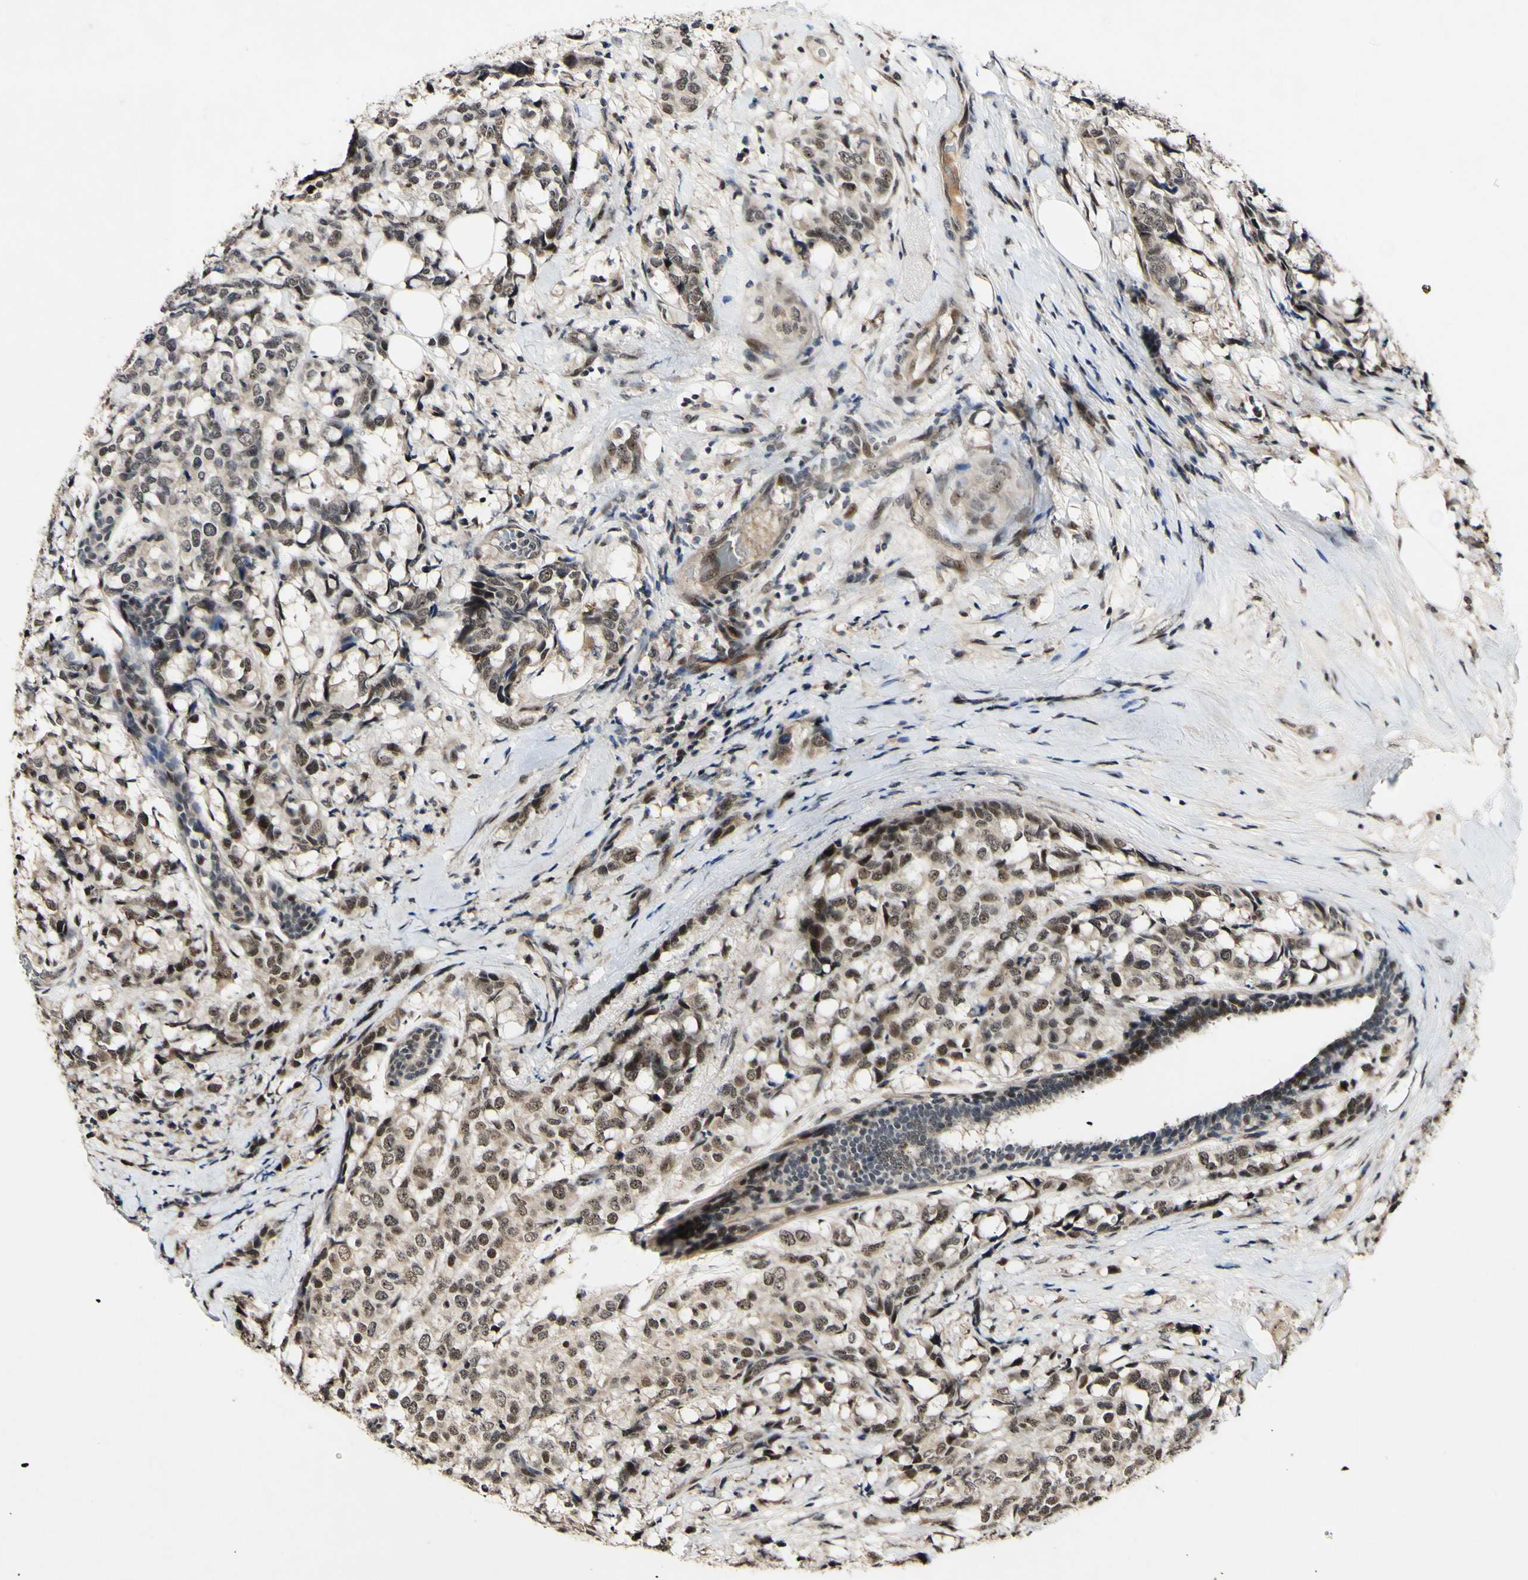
{"staining": {"intensity": "moderate", "quantity": ">75%", "location": "cytoplasmic/membranous,nuclear"}, "tissue": "breast cancer", "cell_type": "Tumor cells", "image_type": "cancer", "snomed": [{"axis": "morphology", "description": "Lobular carcinoma"}, {"axis": "topography", "description": "Breast"}], "caption": "Immunohistochemical staining of breast lobular carcinoma shows medium levels of moderate cytoplasmic/membranous and nuclear positivity in about >75% of tumor cells.", "gene": "POLR2F", "patient": {"sex": "female", "age": 59}}